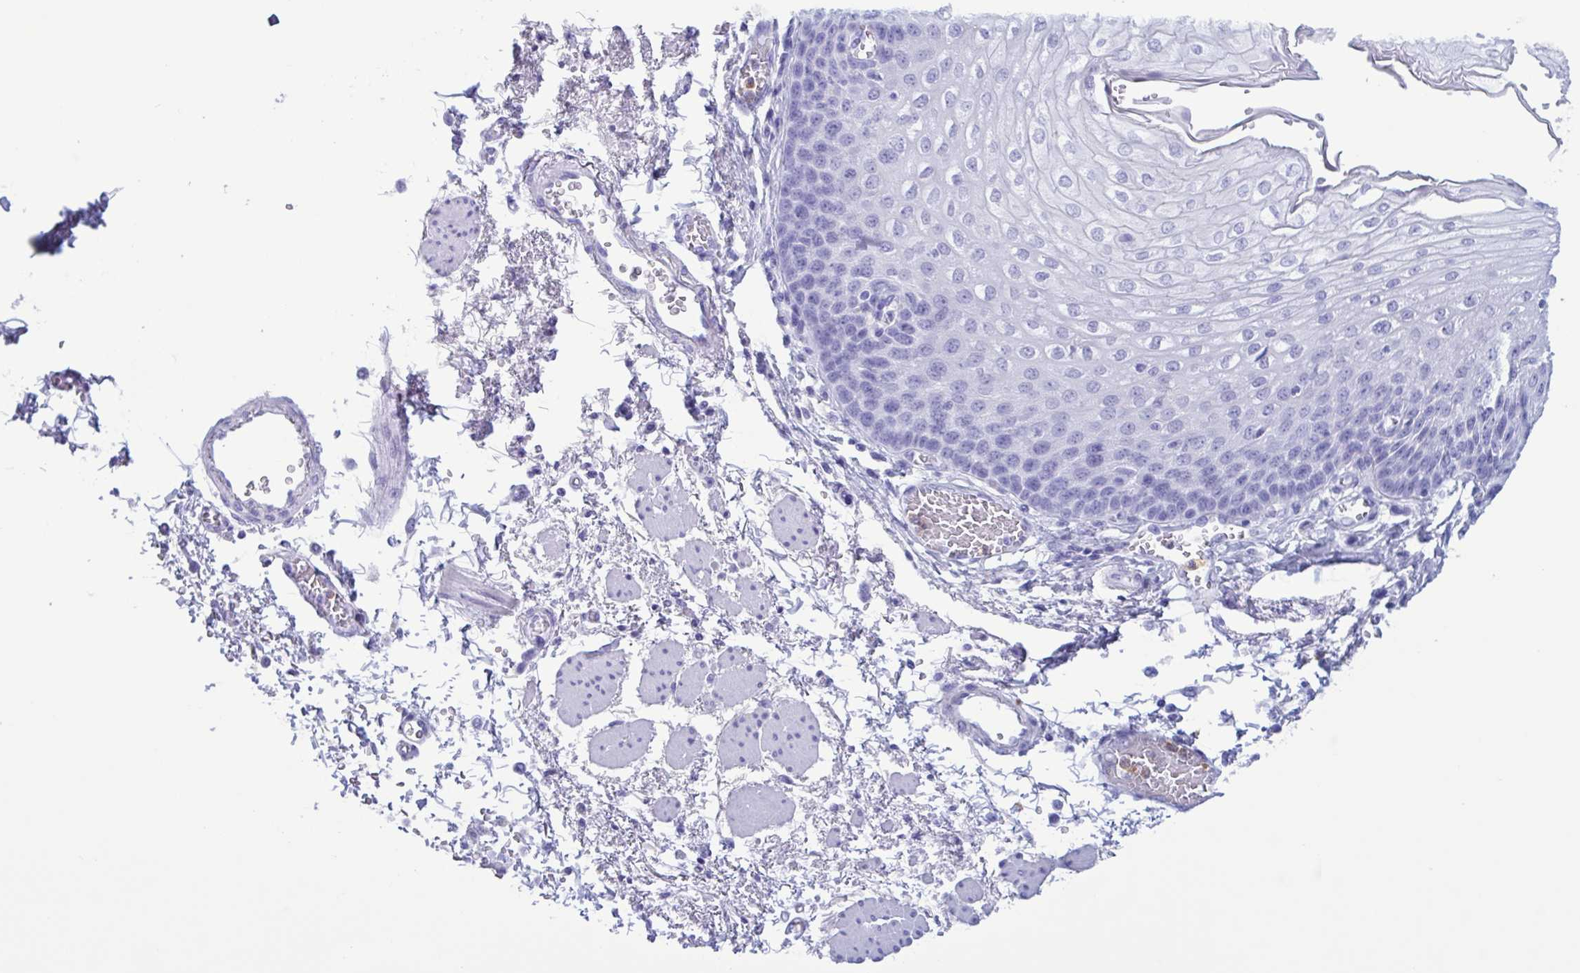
{"staining": {"intensity": "negative", "quantity": "none", "location": "none"}, "tissue": "esophagus", "cell_type": "Squamous epithelial cells", "image_type": "normal", "snomed": [{"axis": "morphology", "description": "Normal tissue, NOS"}, {"axis": "morphology", "description": "Adenocarcinoma, NOS"}, {"axis": "topography", "description": "Esophagus"}], "caption": "This is a image of immunohistochemistry staining of normal esophagus, which shows no expression in squamous epithelial cells. The staining was performed using DAB to visualize the protein expression in brown, while the nuclei were stained in blue with hematoxylin (Magnification: 20x).", "gene": "LTF", "patient": {"sex": "male", "age": 81}}